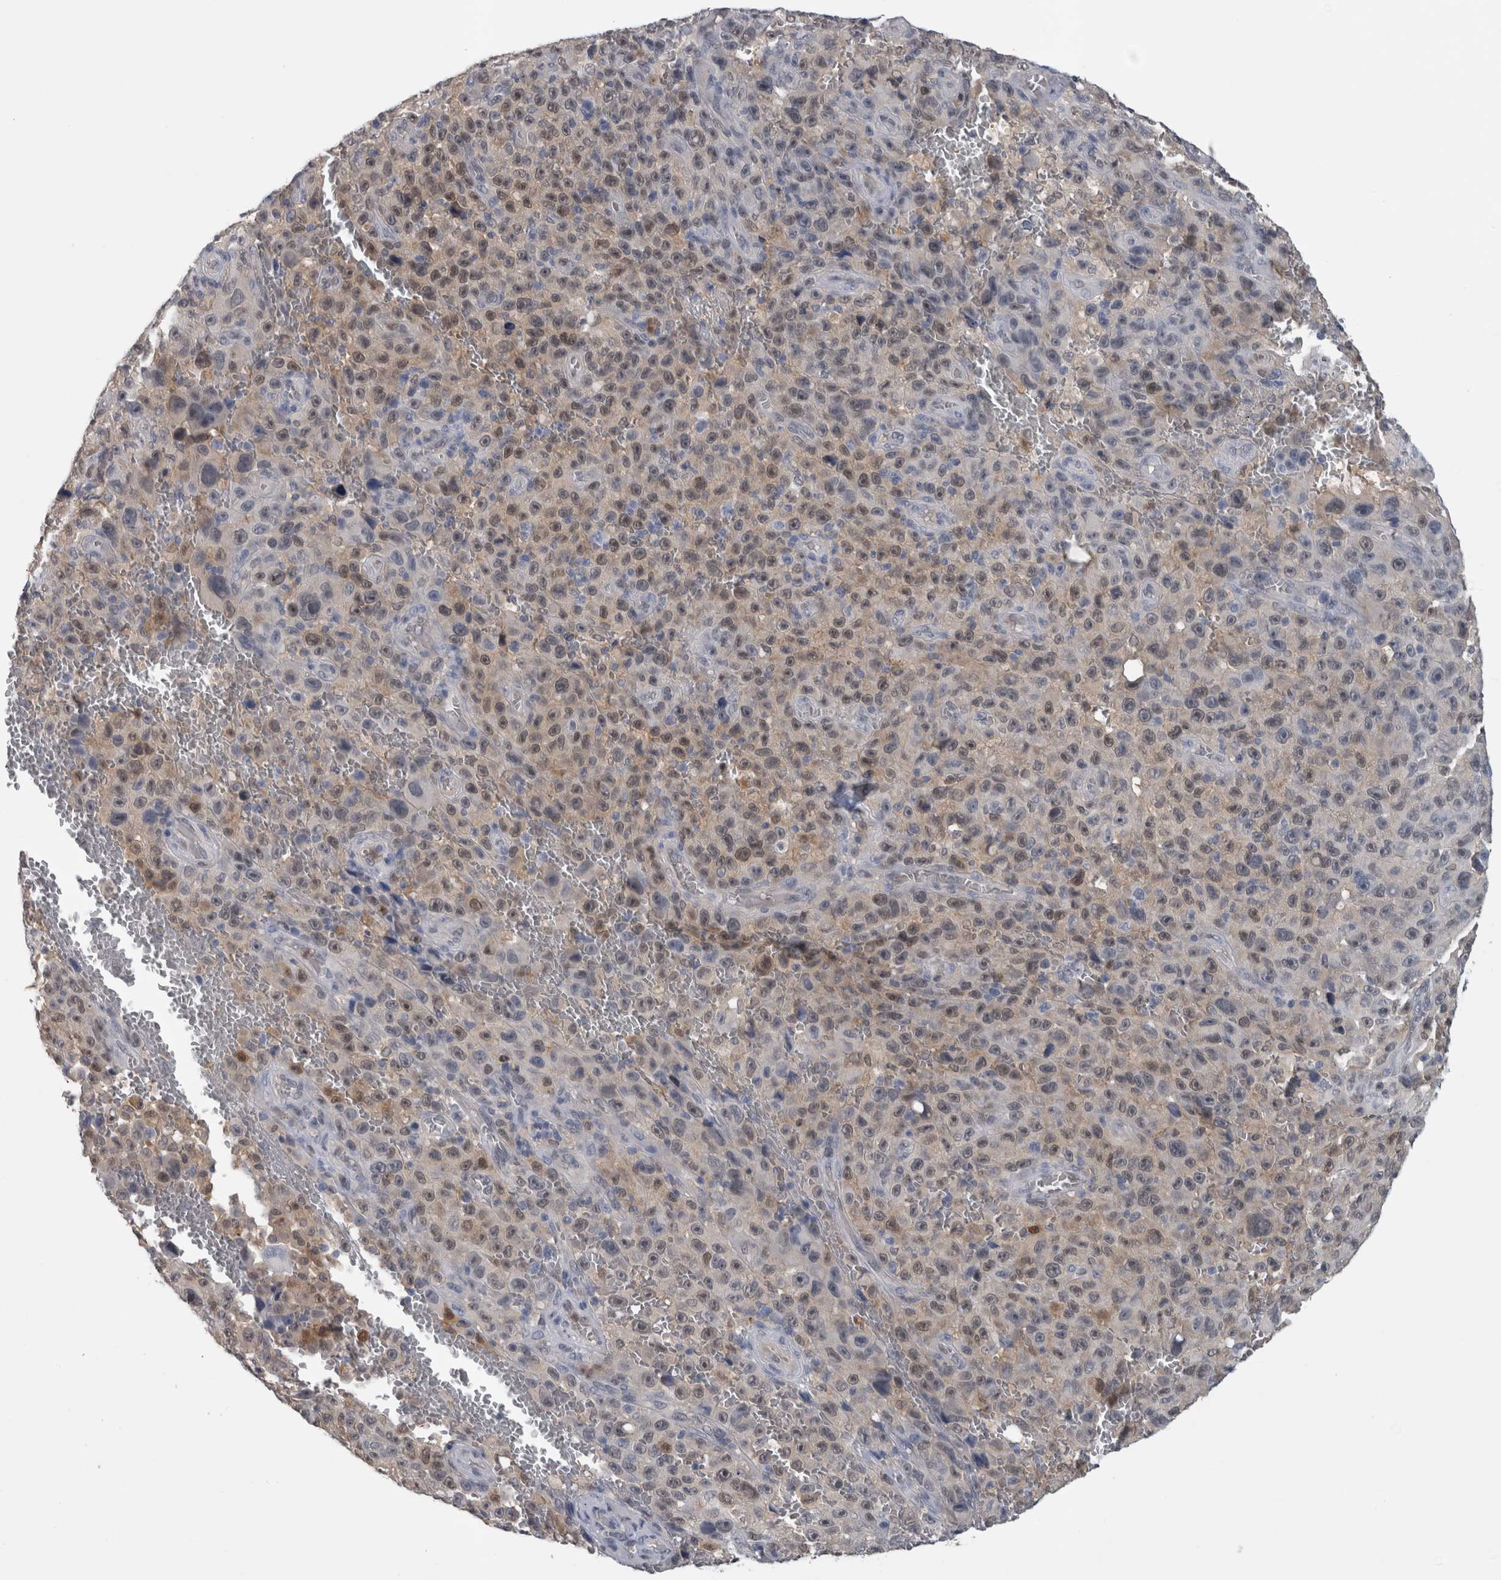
{"staining": {"intensity": "moderate", "quantity": "25%-75%", "location": "cytoplasmic/membranous,nuclear"}, "tissue": "melanoma", "cell_type": "Tumor cells", "image_type": "cancer", "snomed": [{"axis": "morphology", "description": "Malignant melanoma, NOS"}, {"axis": "topography", "description": "Skin"}], "caption": "Immunohistochemical staining of malignant melanoma displays medium levels of moderate cytoplasmic/membranous and nuclear protein positivity in about 25%-75% of tumor cells.", "gene": "NAPRT", "patient": {"sex": "female", "age": 82}}